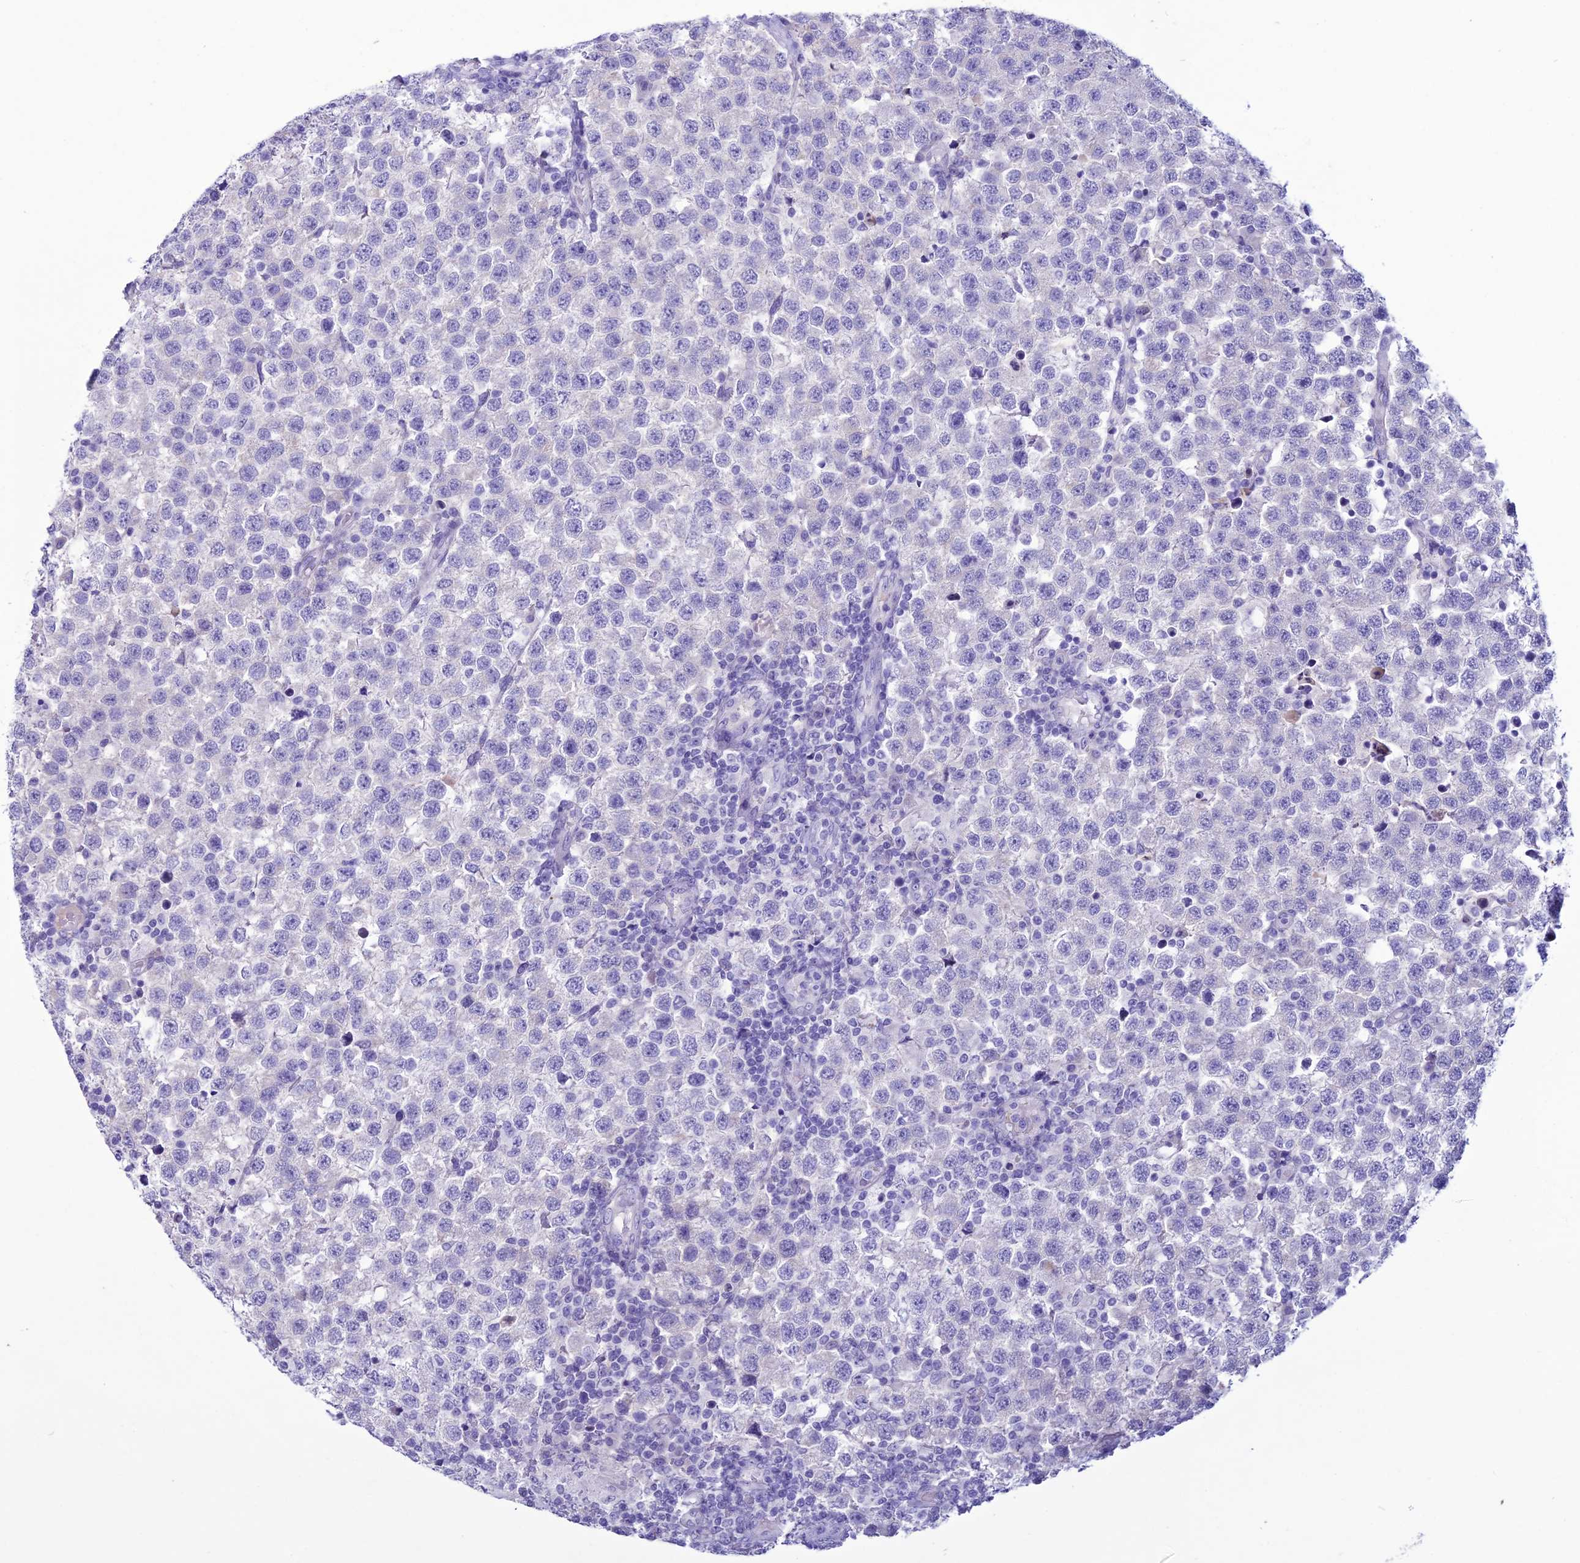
{"staining": {"intensity": "negative", "quantity": "none", "location": "none"}, "tissue": "testis cancer", "cell_type": "Tumor cells", "image_type": "cancer", "snomed": [{"axis": "morphology", "description": "Seminoma, NOS"}, {"axis": "topography", "description": "Testis"}], "caption": "A photomicrograph of seminoma (testis) stained for a protein shows no brown staining in tumor cells.", "gene": "CLEC2L", "patient": {"sex": "male", "age": 34}}